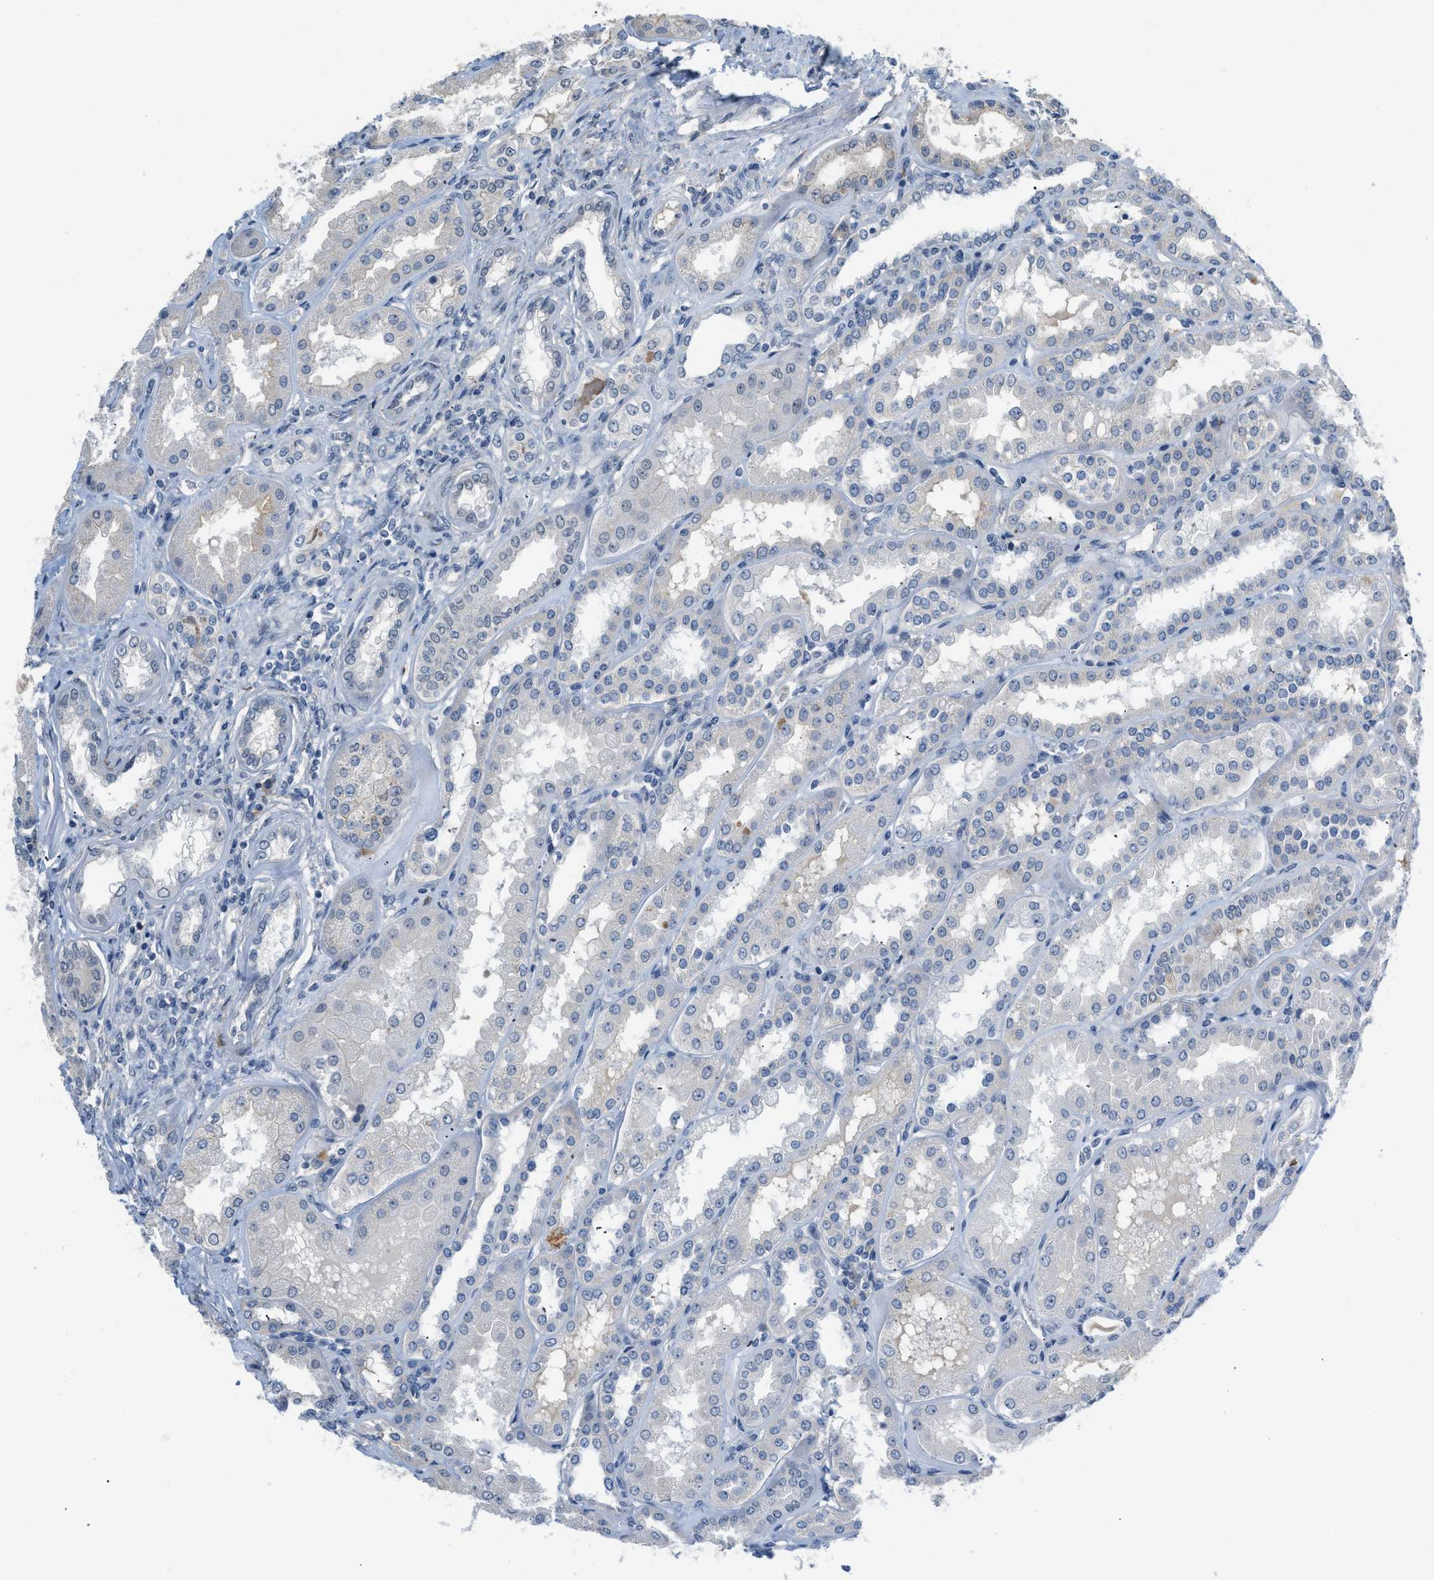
{"staining": {"intensity": "negative", "quantity": "none", "location": "none"}, "tissue": "kidney", "cell_type": "Cells in glomeruli", "image_type": "normal", "snomed": [{"axis": "morphology", "description": "Normal tissue, NOS"}, {"axis": "topography", "description": "Kidney"}], "caption": "Immunohistochemical staining of unremarkable kidney demonstrates no significant positivity in cells in glomeruli. (DAB immunohistochemistry (IHC) visualized using brightfield microscopy, high magnification).", "gene": "TMEM154", "patient": {"sex": "female", "age": 56}}